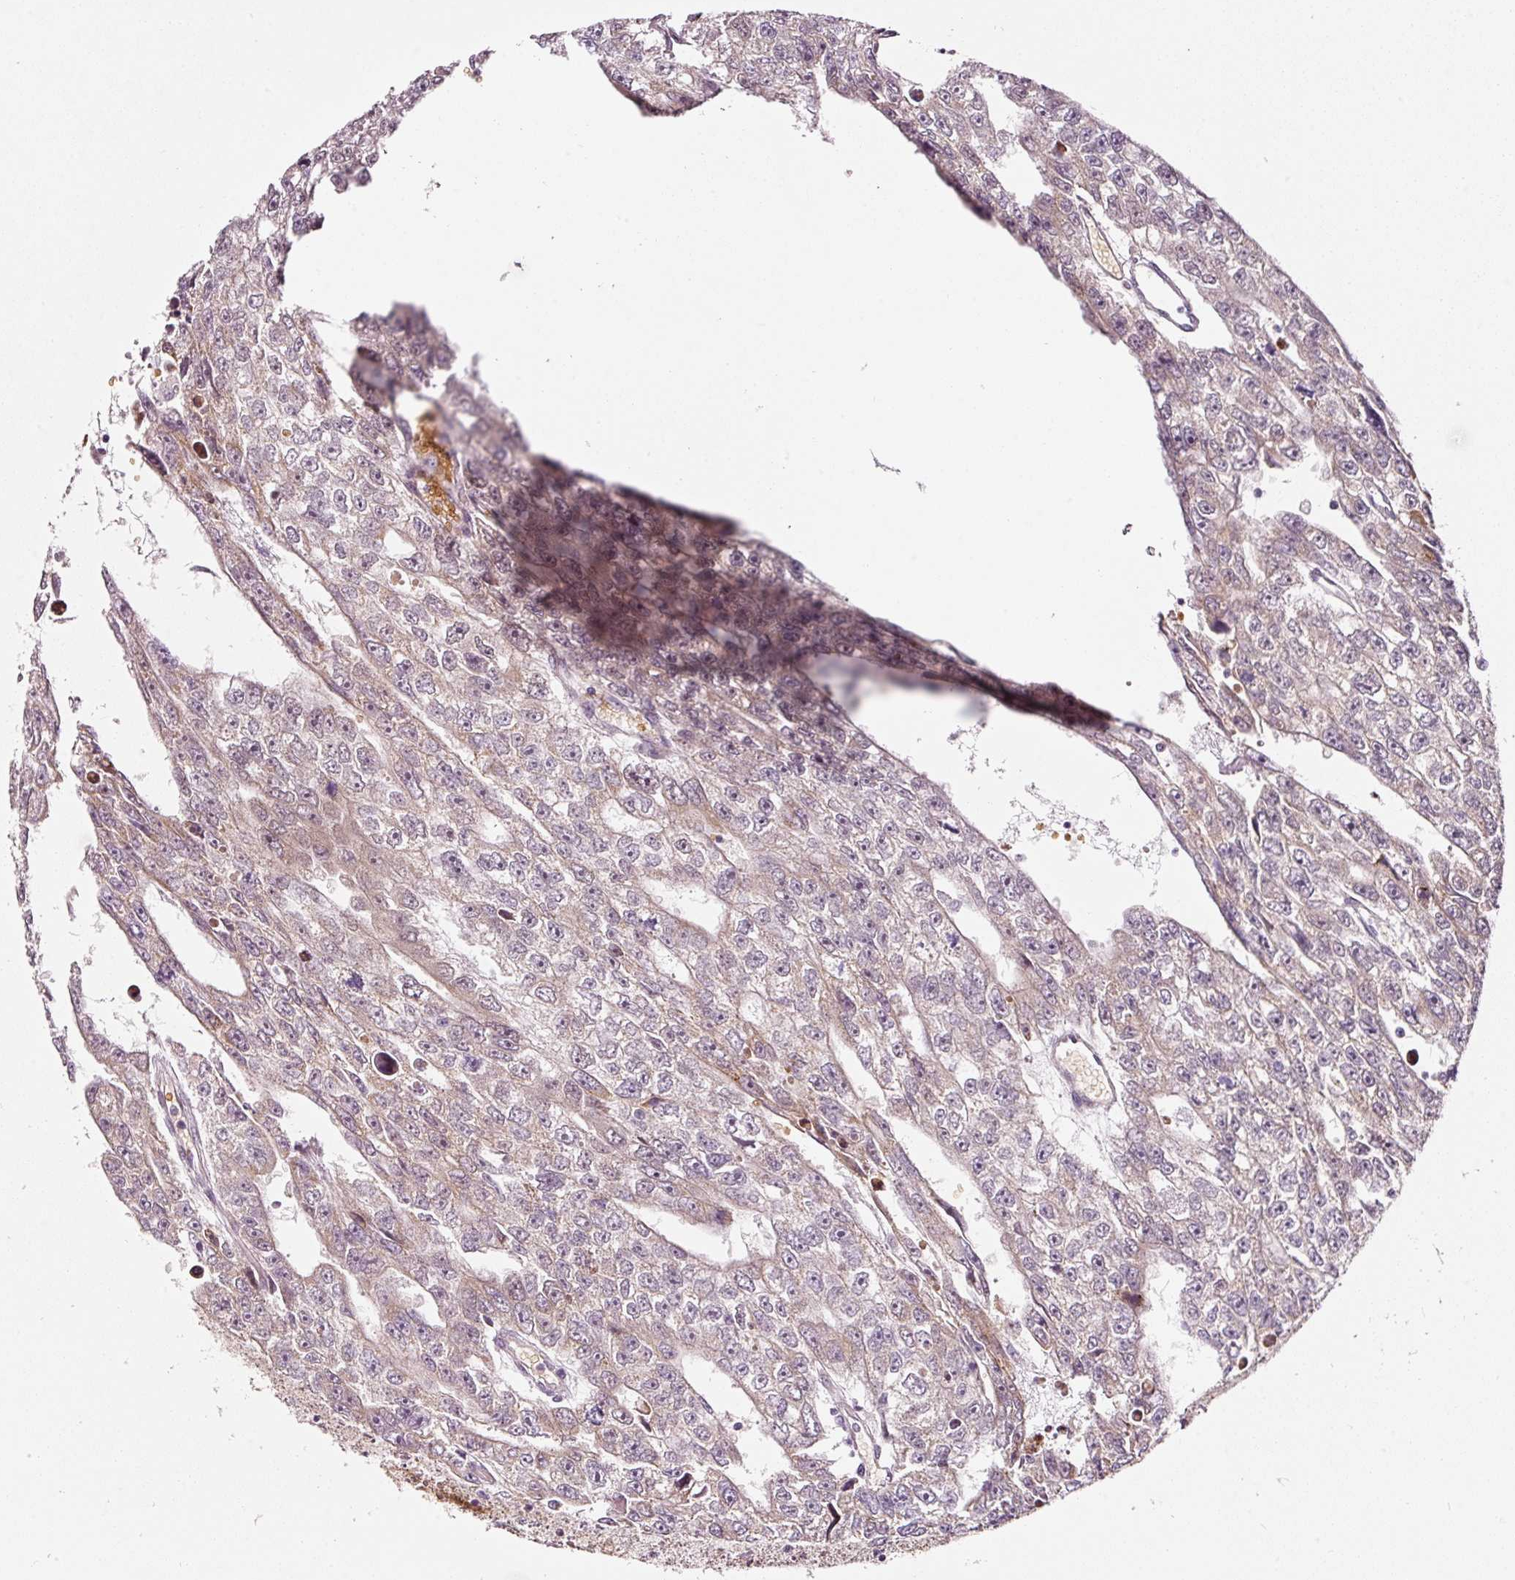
{"staining": {"intensity": "weak", "quantity": "<25%", "location": "cytoplasmic/membranous"}, "tissue": "testis cancer", "cell_type": "Tumor cells", "image_type": "cancer", "snomed": [{"axis": "morphology", "description": "Carcinoma, Embryonal, NOS"}, {"axis": "topography", "description": "Testis"}], "caption": "Immunohistochemistry photomicrograph of neoplastic tissue: embryonal carcinoma (testis) stained with DAB (3,3'-diaminobenzidine) displays no significant protein positivity in tumor cells. (DAB (3,3'-diaminobenzidine) immunohistochemistry (IHC), high magnification).", "gene": "ZNF460", "patient": {"sex": "male", "age": 20}}